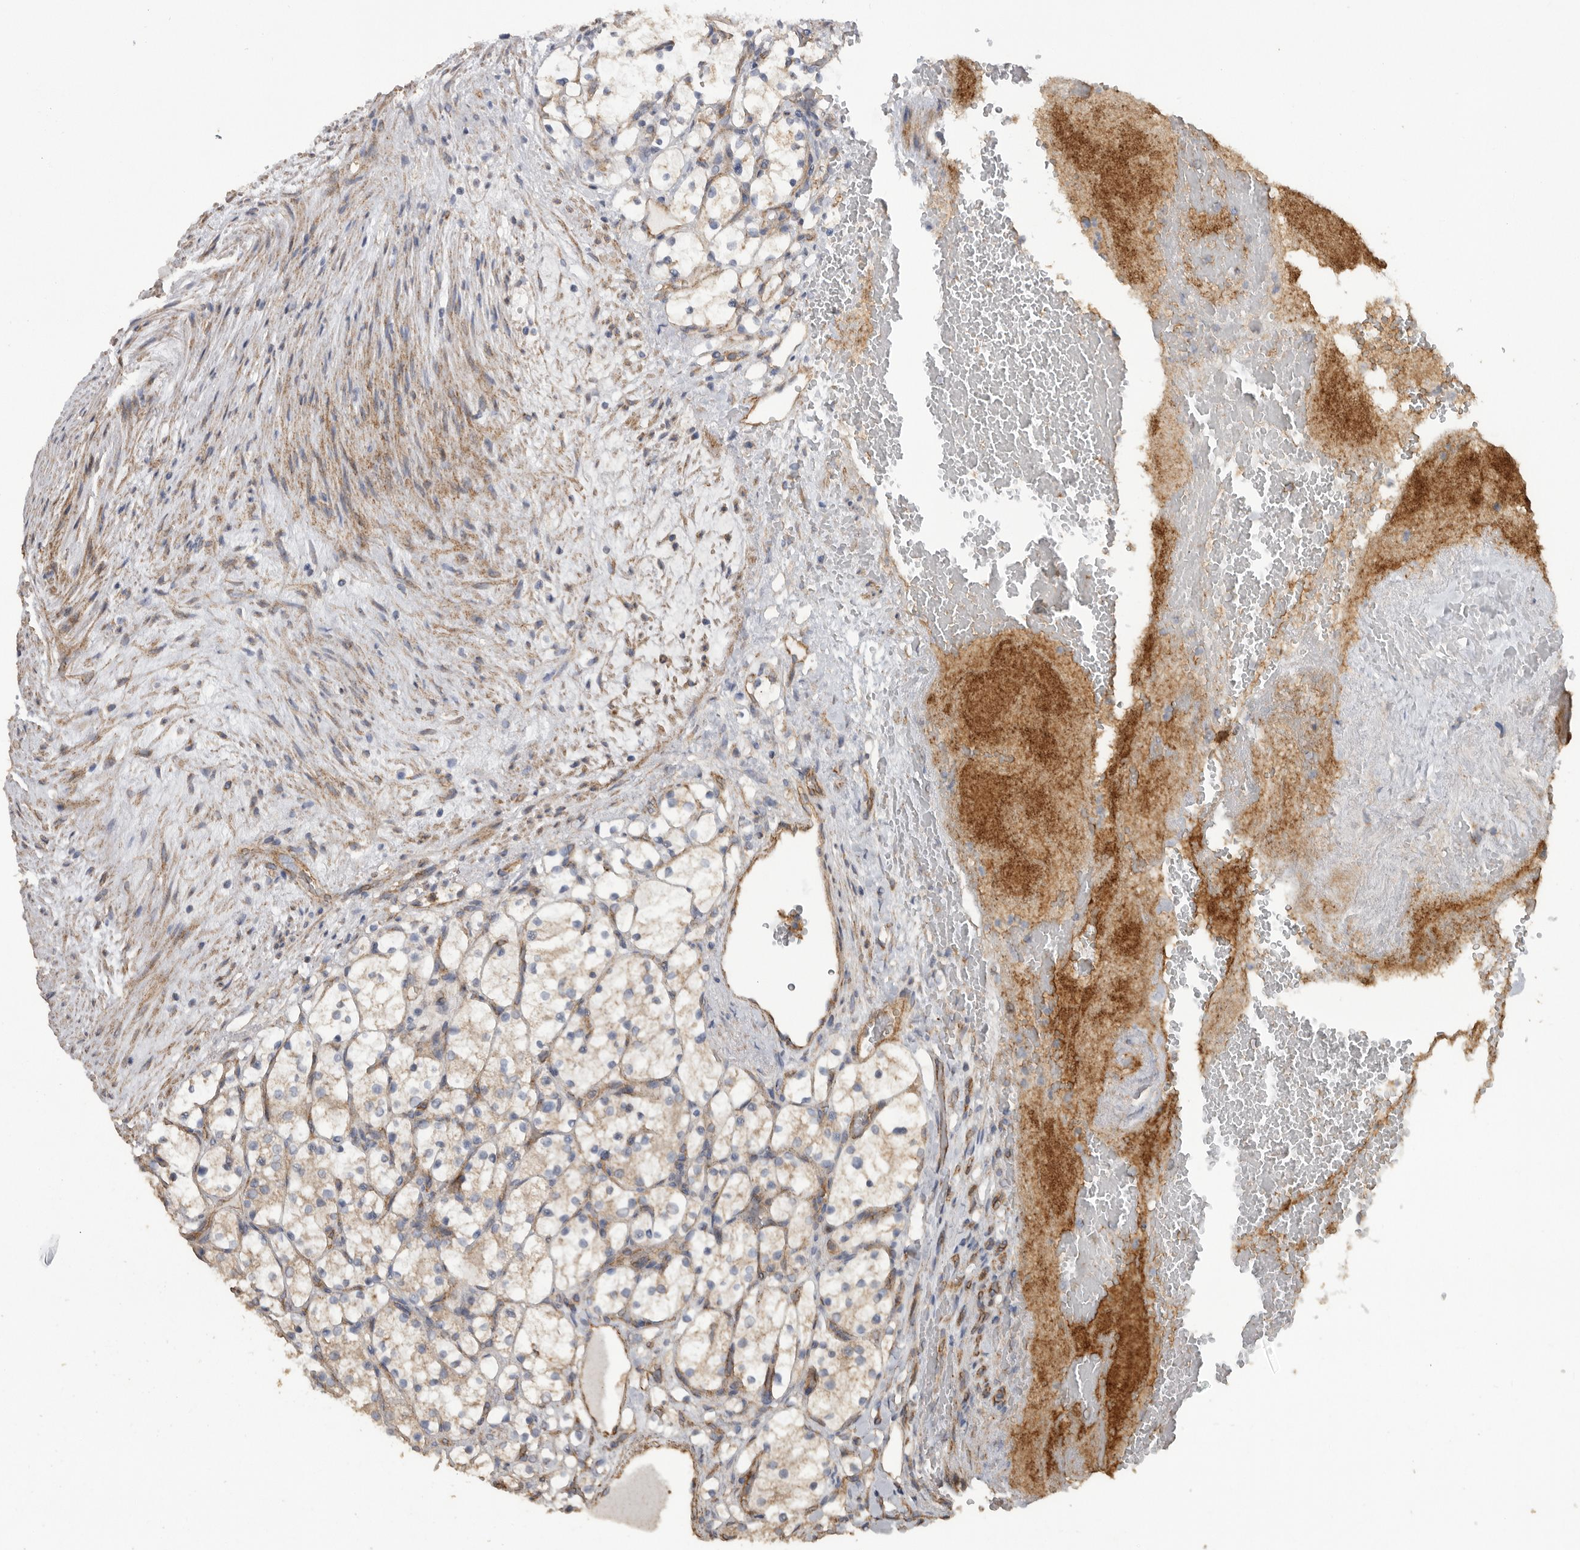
{"staining": {"intensity": "weak", "quantity": "25%-75%", "location": "cytoplasmic/membranous"}, "tissue": "renal cancer", "cell_type": "Tumor cells", "image_type": "cancer", "snomed": [{"axis": "morphology", "description": "Adenocarcinoma, NOS"}, {"axis": "topography", "description": "Kidney"}], "caption": "Human renal cancer stained with a protein marker displays weak staining in tumor cells.", "gene": "PODXL2", "patient": {"sex": "female", "age": 69}}